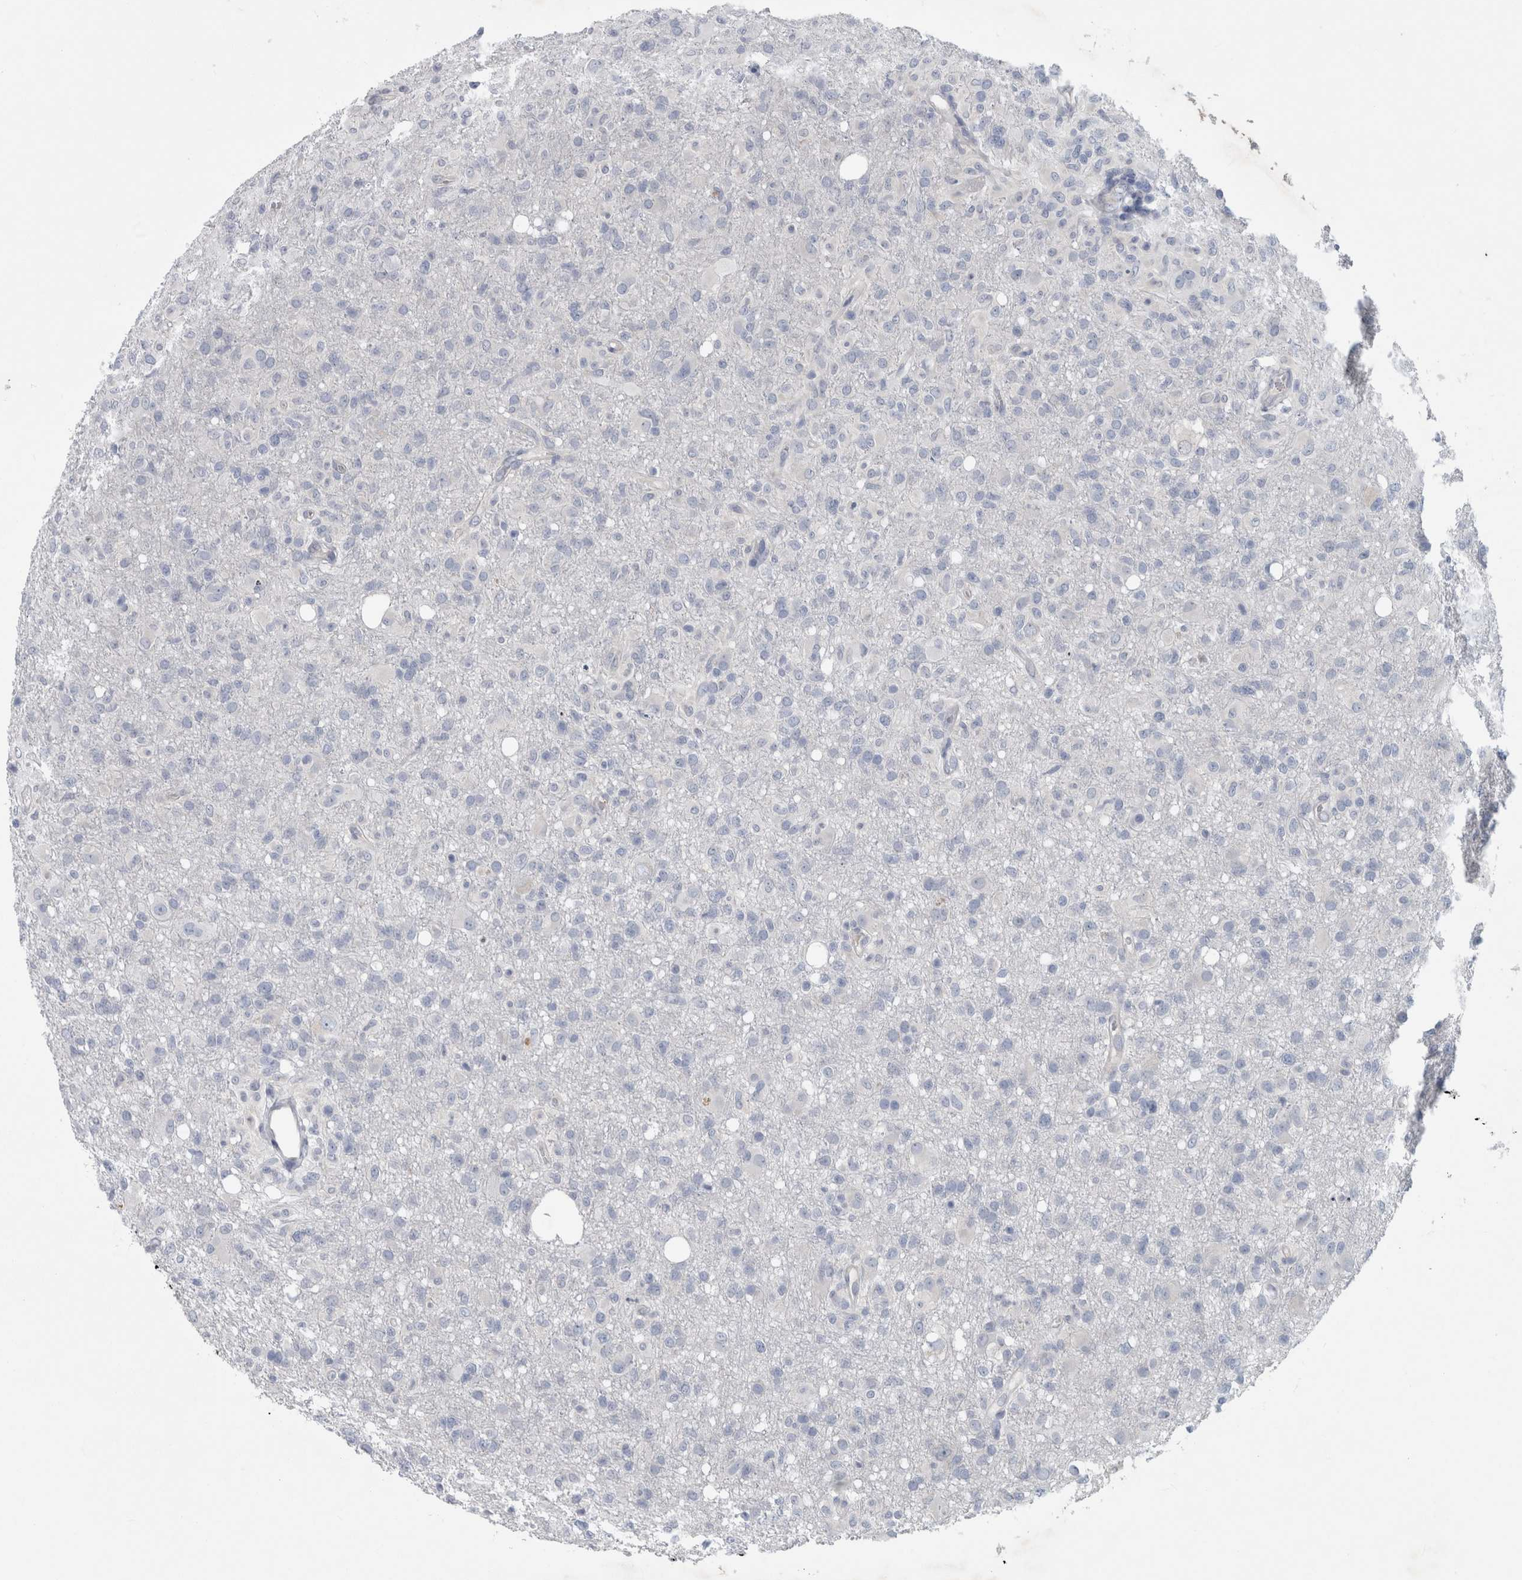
{"staining": {"intensity": "negative", "quantity": "none", "location": "none"}, "tissue": "glioma", "cell_type": "Tumor cells", "image_type": "cancer", "snomed": [{"axis": "morphology", "description": "Glioma, malignant, High grade"}, {"axis": "topography", "description": "Brain"}], "caption": "High power microscopy micrograph of an IHC micrograph of glioma, revealing no significant positivity in tumor cells.", "gene": "FAM83H", "patient": {"sex": "female", "age": 57}}